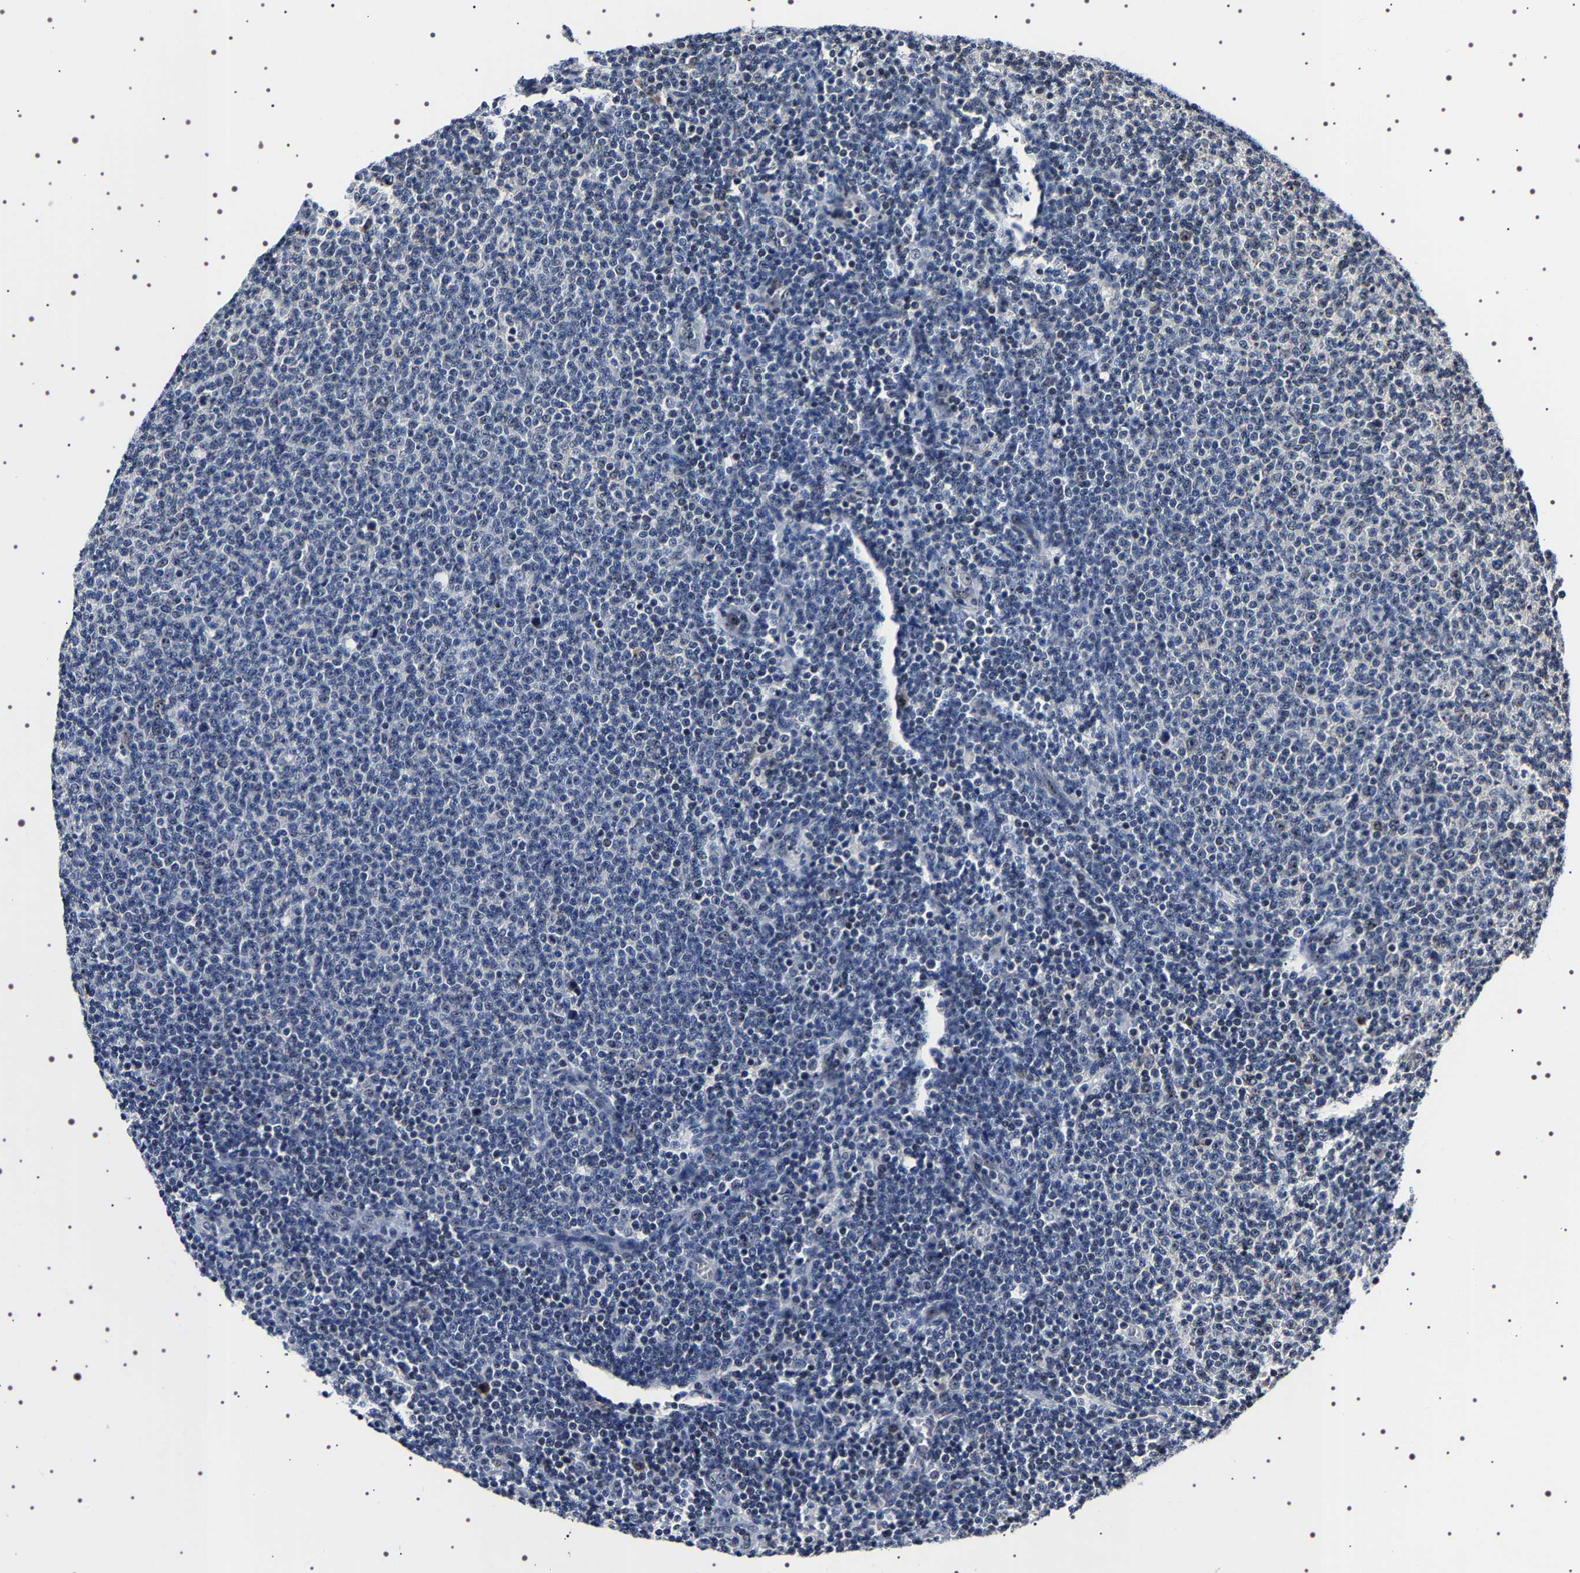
{"staining": {"intensity": "negative", "quantity": "none", "location": "none"}, "tissue": "lymphoma", "cell_type": "Tumor cells", "image_type": "cancer", "snomed": [{"axis": "morphology", "description": "Malignant lymphoma, non-Hodgkin's type, Low grade"}, {"axis": "topography", "description": "Lymph node"}], "caption": "Immunohistochemistry of human lymphoma exhibits no expression in tumor cells.", "gene": "GNL3", "patient": {"sex": "male", "age": 66}}